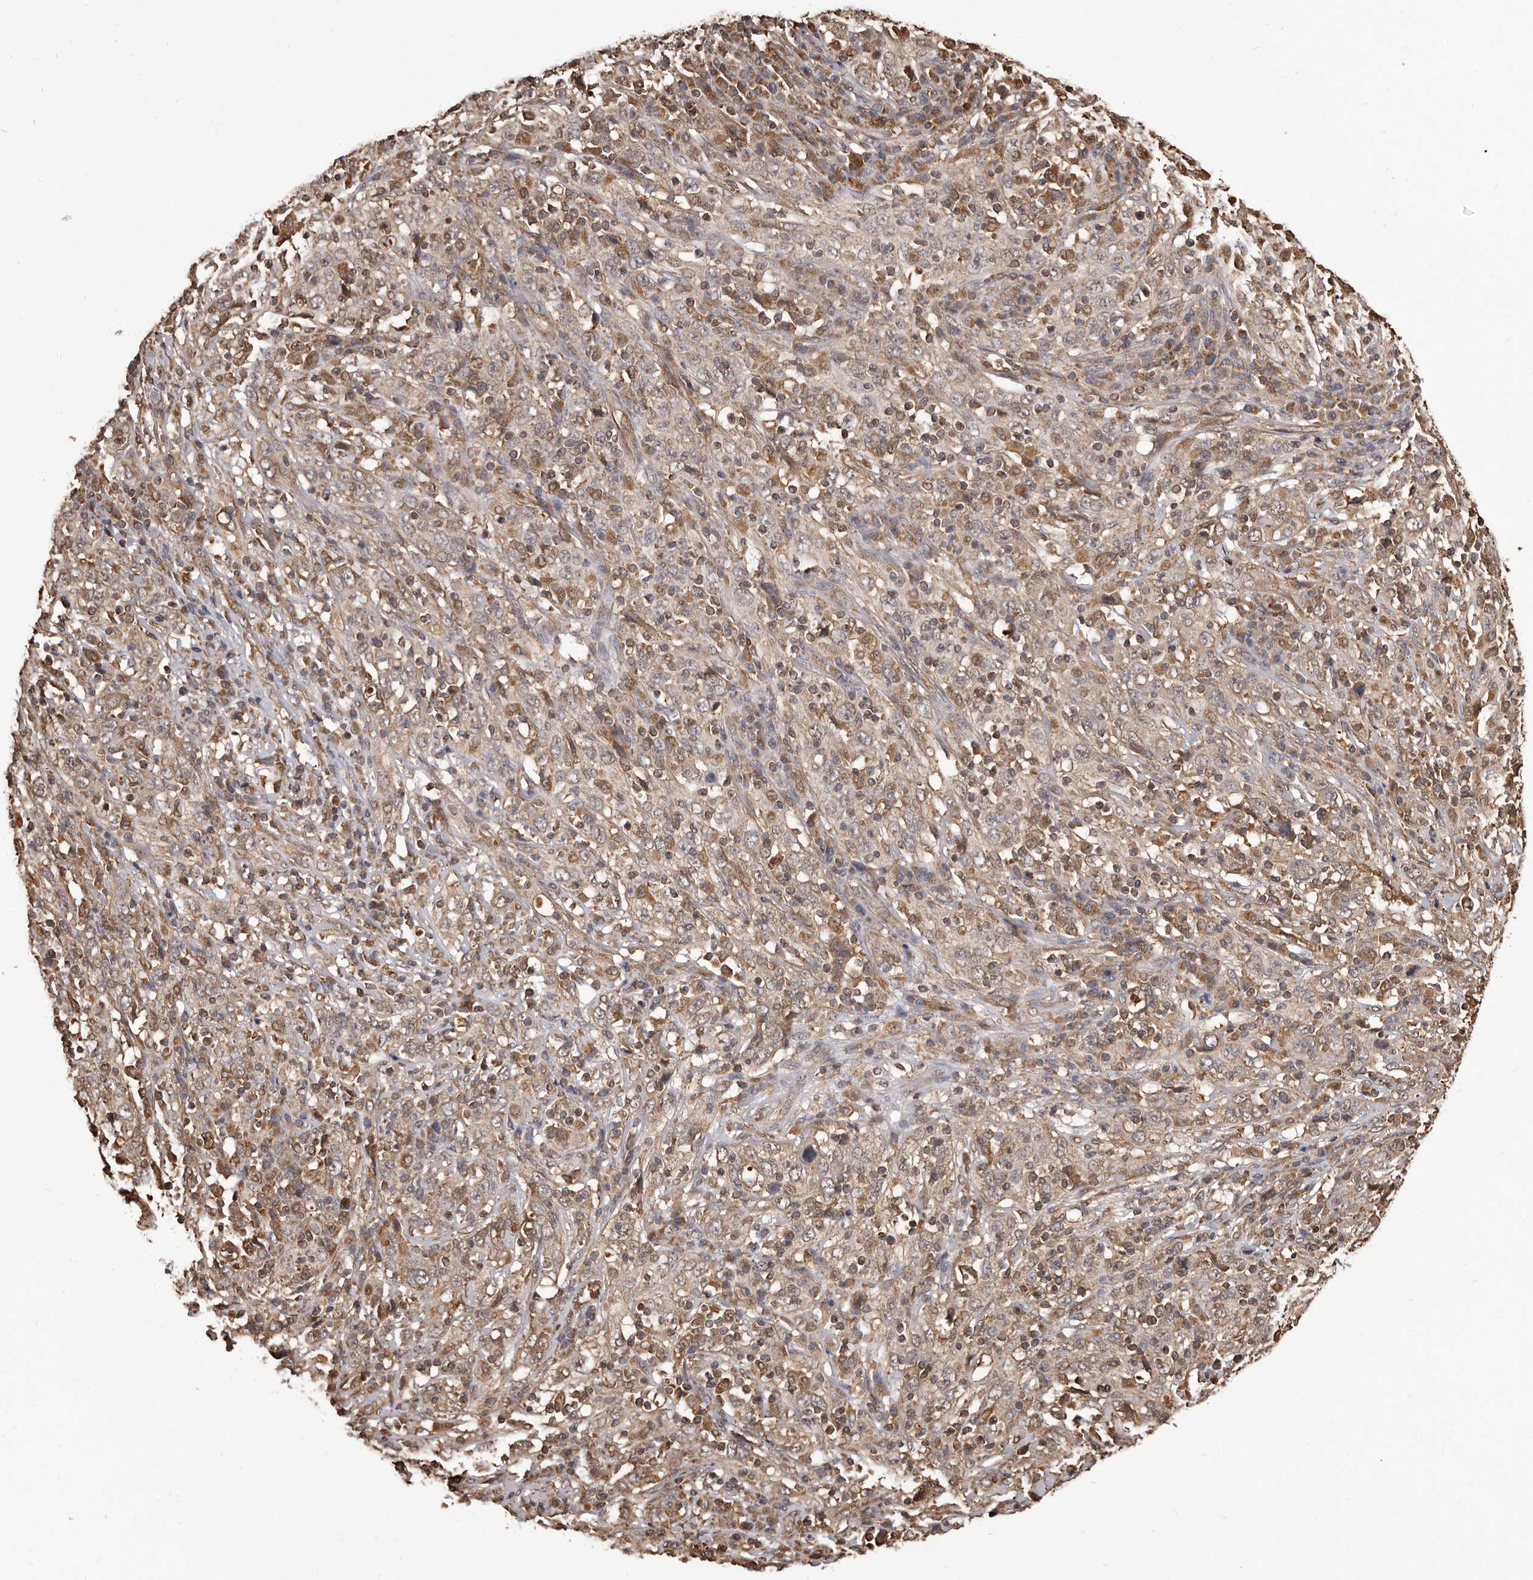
{"staining": {"intensity": "weak", "quantity": ">75%", "location": "cytoplasmic/membranous"}, "tissue": "cervical cancer", "cell_type": "Tumor cells", "image_type": "cancer", "snomed": [{"axis": "morphology", "description": "Squamous cell carcinoma, NOS"}, {"axis": "topography", "description": "Cervix"}], "caption": "This photomicrograph demonstrates cervical squamous cell carcinoma stained with immunohistochemistry (IHC) to label a protein in brown. The cytoplasmic/membranous of tumor cells show weak positivity for the protein. Nuclei are counter-stained blue.", "gene": "ALPK1", "patient": {"sex": "female", "age": 46}}